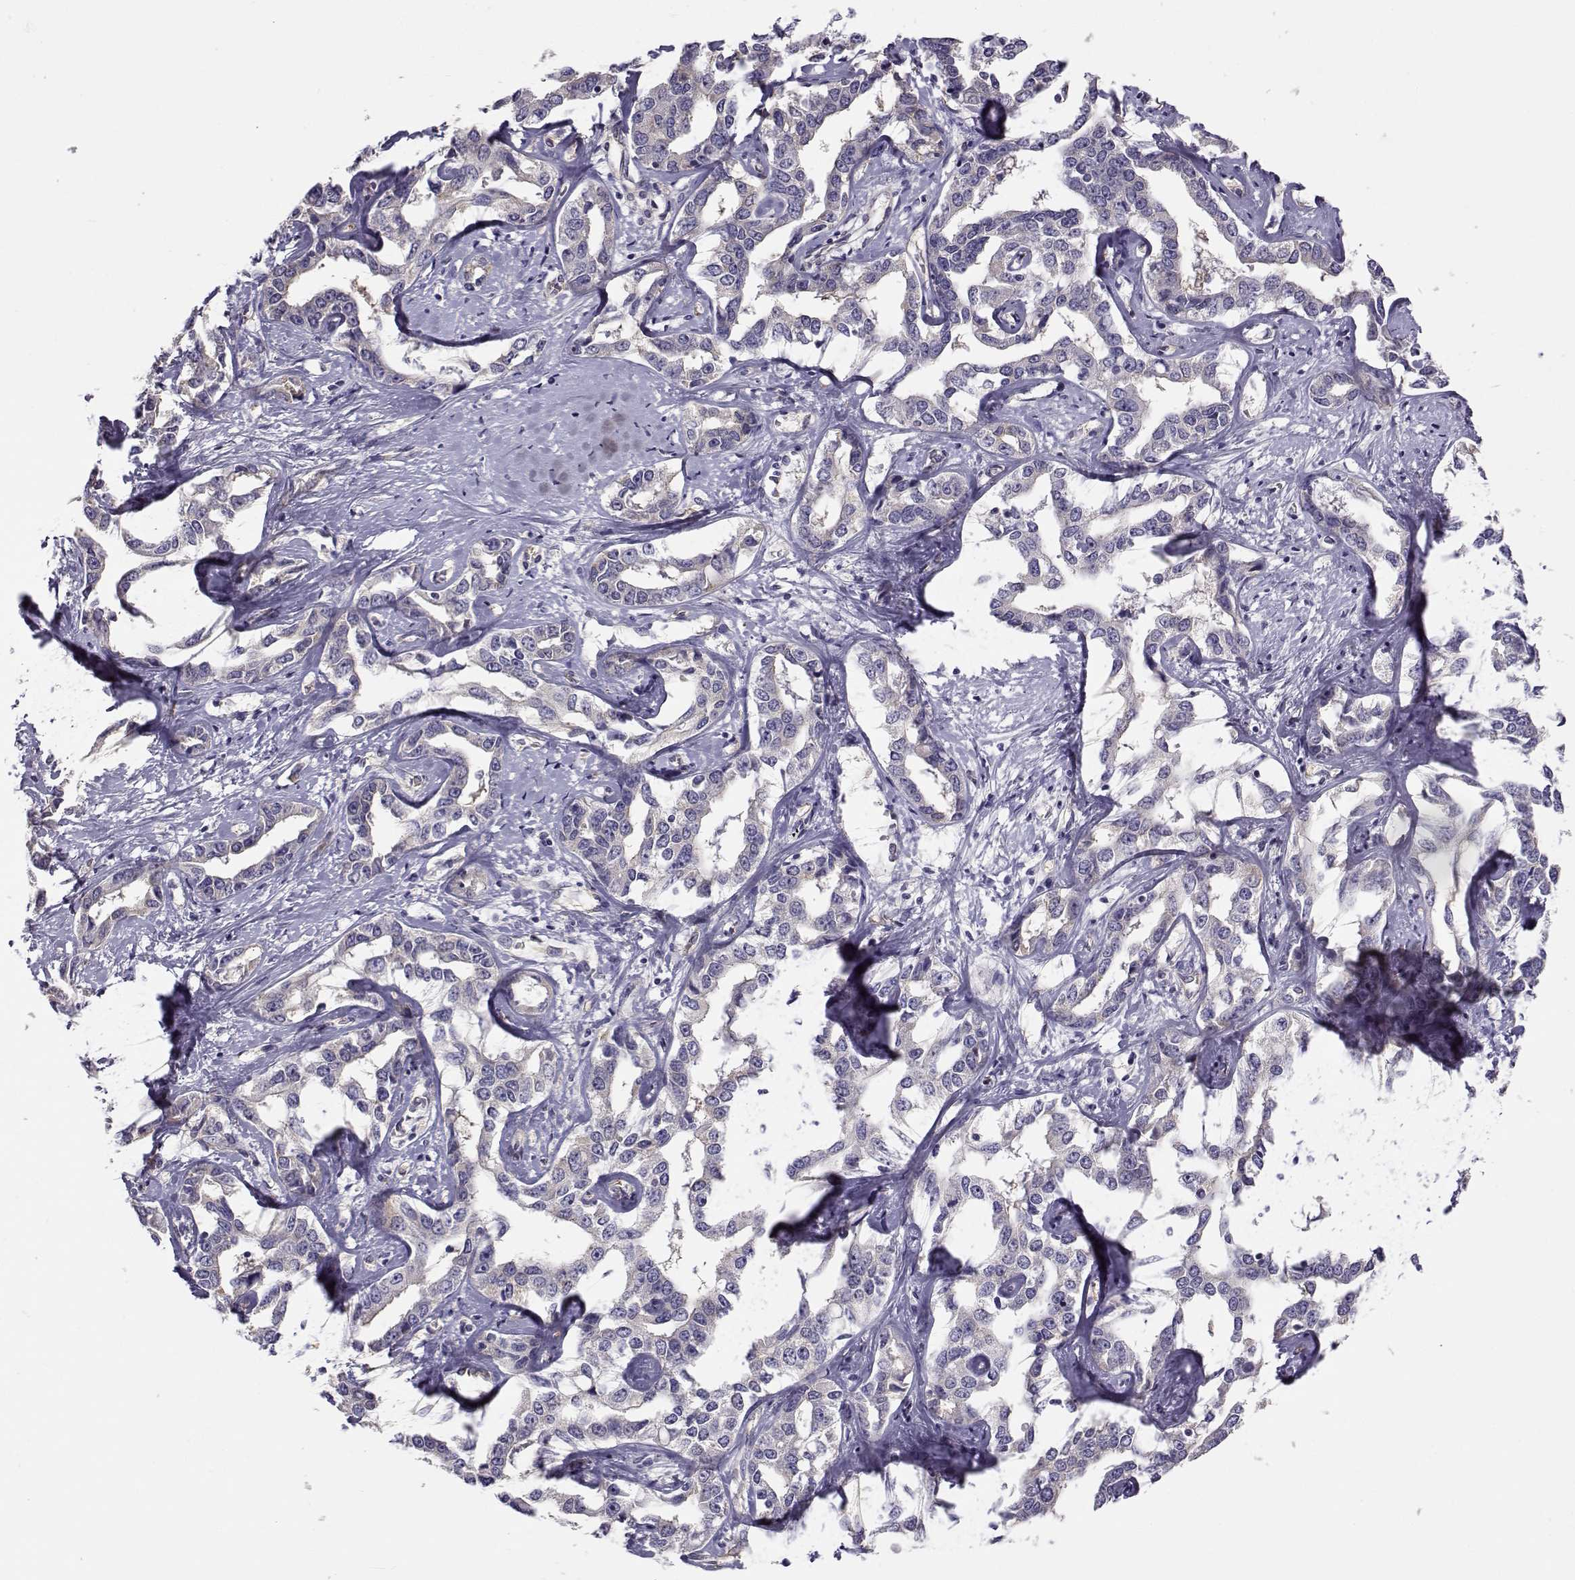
{"staining": {"intensity": "negative", "quantity": "none", "location": "none"}, "tissue": "liver cancer", "cell_type": "Tumor cells", "image_type": "cancer", "snomed": [{"axis": "morphology", "description": "Cholangiocarcinoma"}, {"axis": "topography", "description": "Liver"}], "caption": "Tumor cells show no significant expression in liver cancer. (Immunohistochemistry, brightfield microscopy, high magnification).", "gene": "BEND6", "patient": {"sex": "male", "age": 59}}